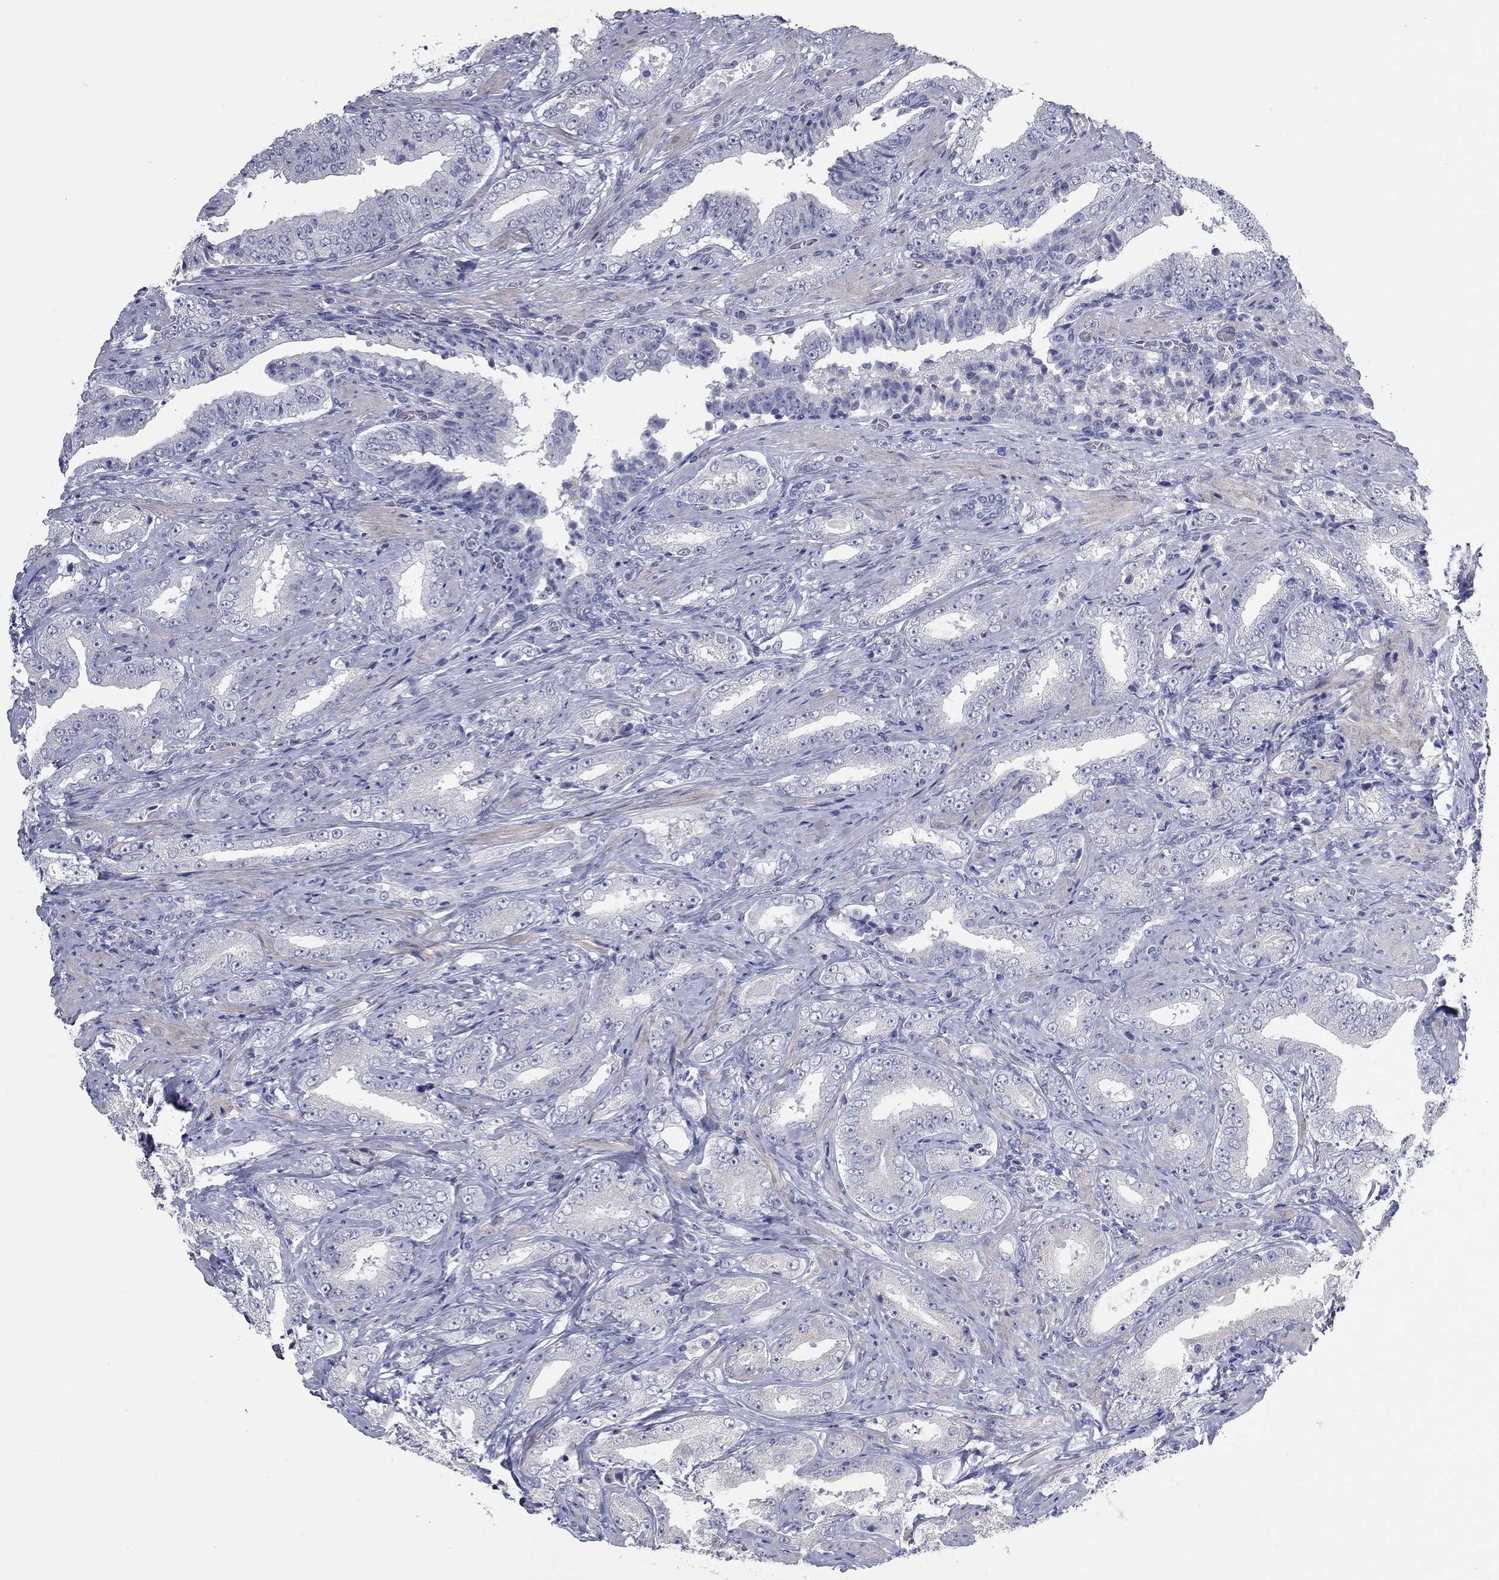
{"staining": {"intensity": "negative", "quantity": "none", "location": "none"}, "tissue": "prostate cancer", "cell_type": "Tumor cells", "image_type": "cancer", "snomed": [{"axis": "morphology", "description": "Adenocarcinoma, Low grade"}, {"axis": "topography", "description": "Prostate and seminal vesicle, NOS"}], "caption": "A high-resolution photomicrograph shows immunohistochemistry (IHC) staining of adenocarcinoma (low-grade) (prostate), which reveals no significant expression in tumor cells.", "gene": "KIRREL2", "patient": {"sex": "male", "age": 61}}